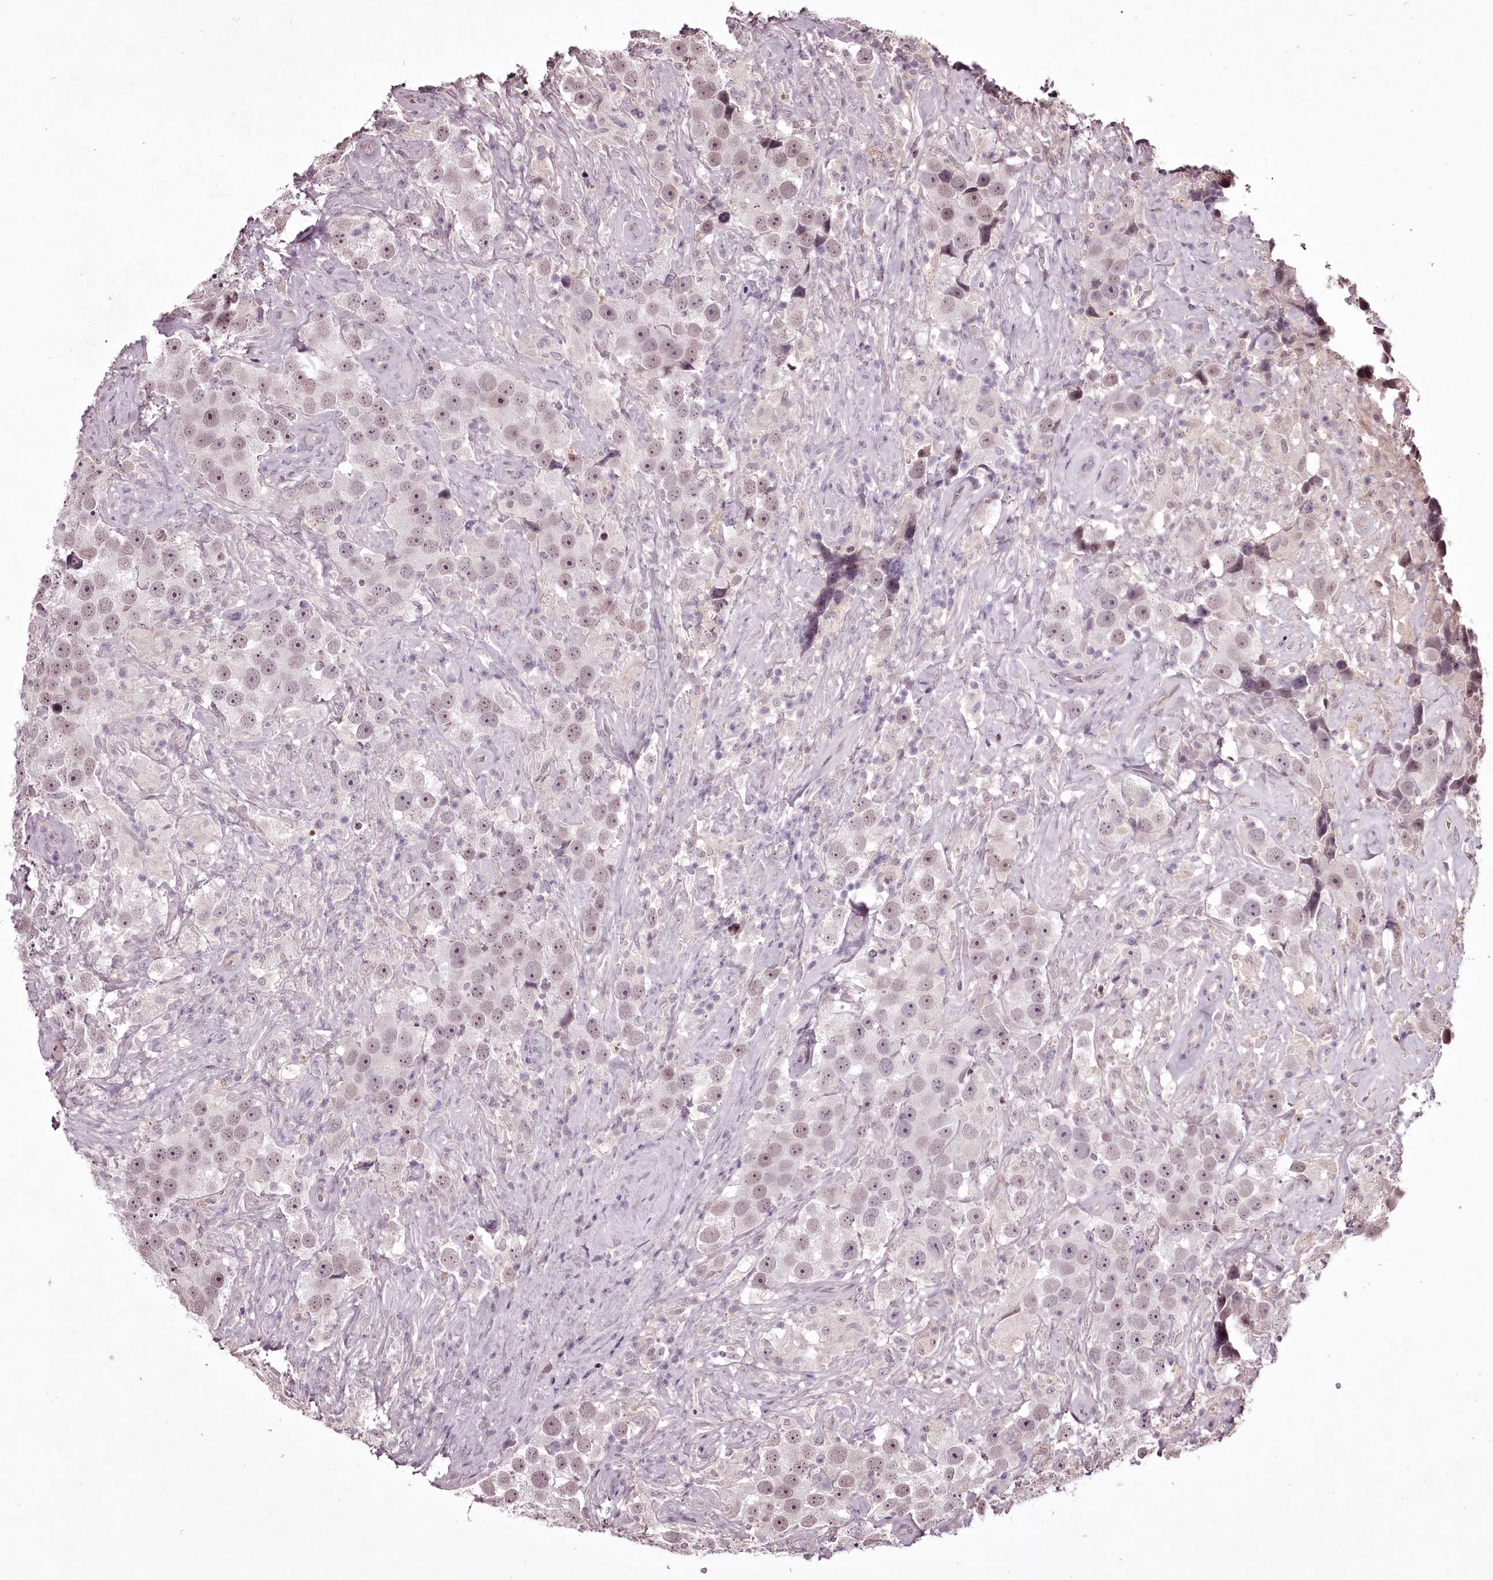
{"staining": {"intensity": "weak", "quantity": "25%-75%", "location": "nuclear"}, "tissue": "testis cancer", "cell_type": "Tumor cells", "image_type": "cancer", "snomed": [{"axis": "morphology", "description": "Seminoma, NOS"}, {"axis": "topography", "description": "Testis"}], "caption": "This micrograph shows immunohistochemistry (IHC) staining of seminoma (testis), with low weak nuclear expression in about 25%-75% of tumor cells.", "gene": "ADRA1D", "patient": {"sex": "male", "age": 49}}